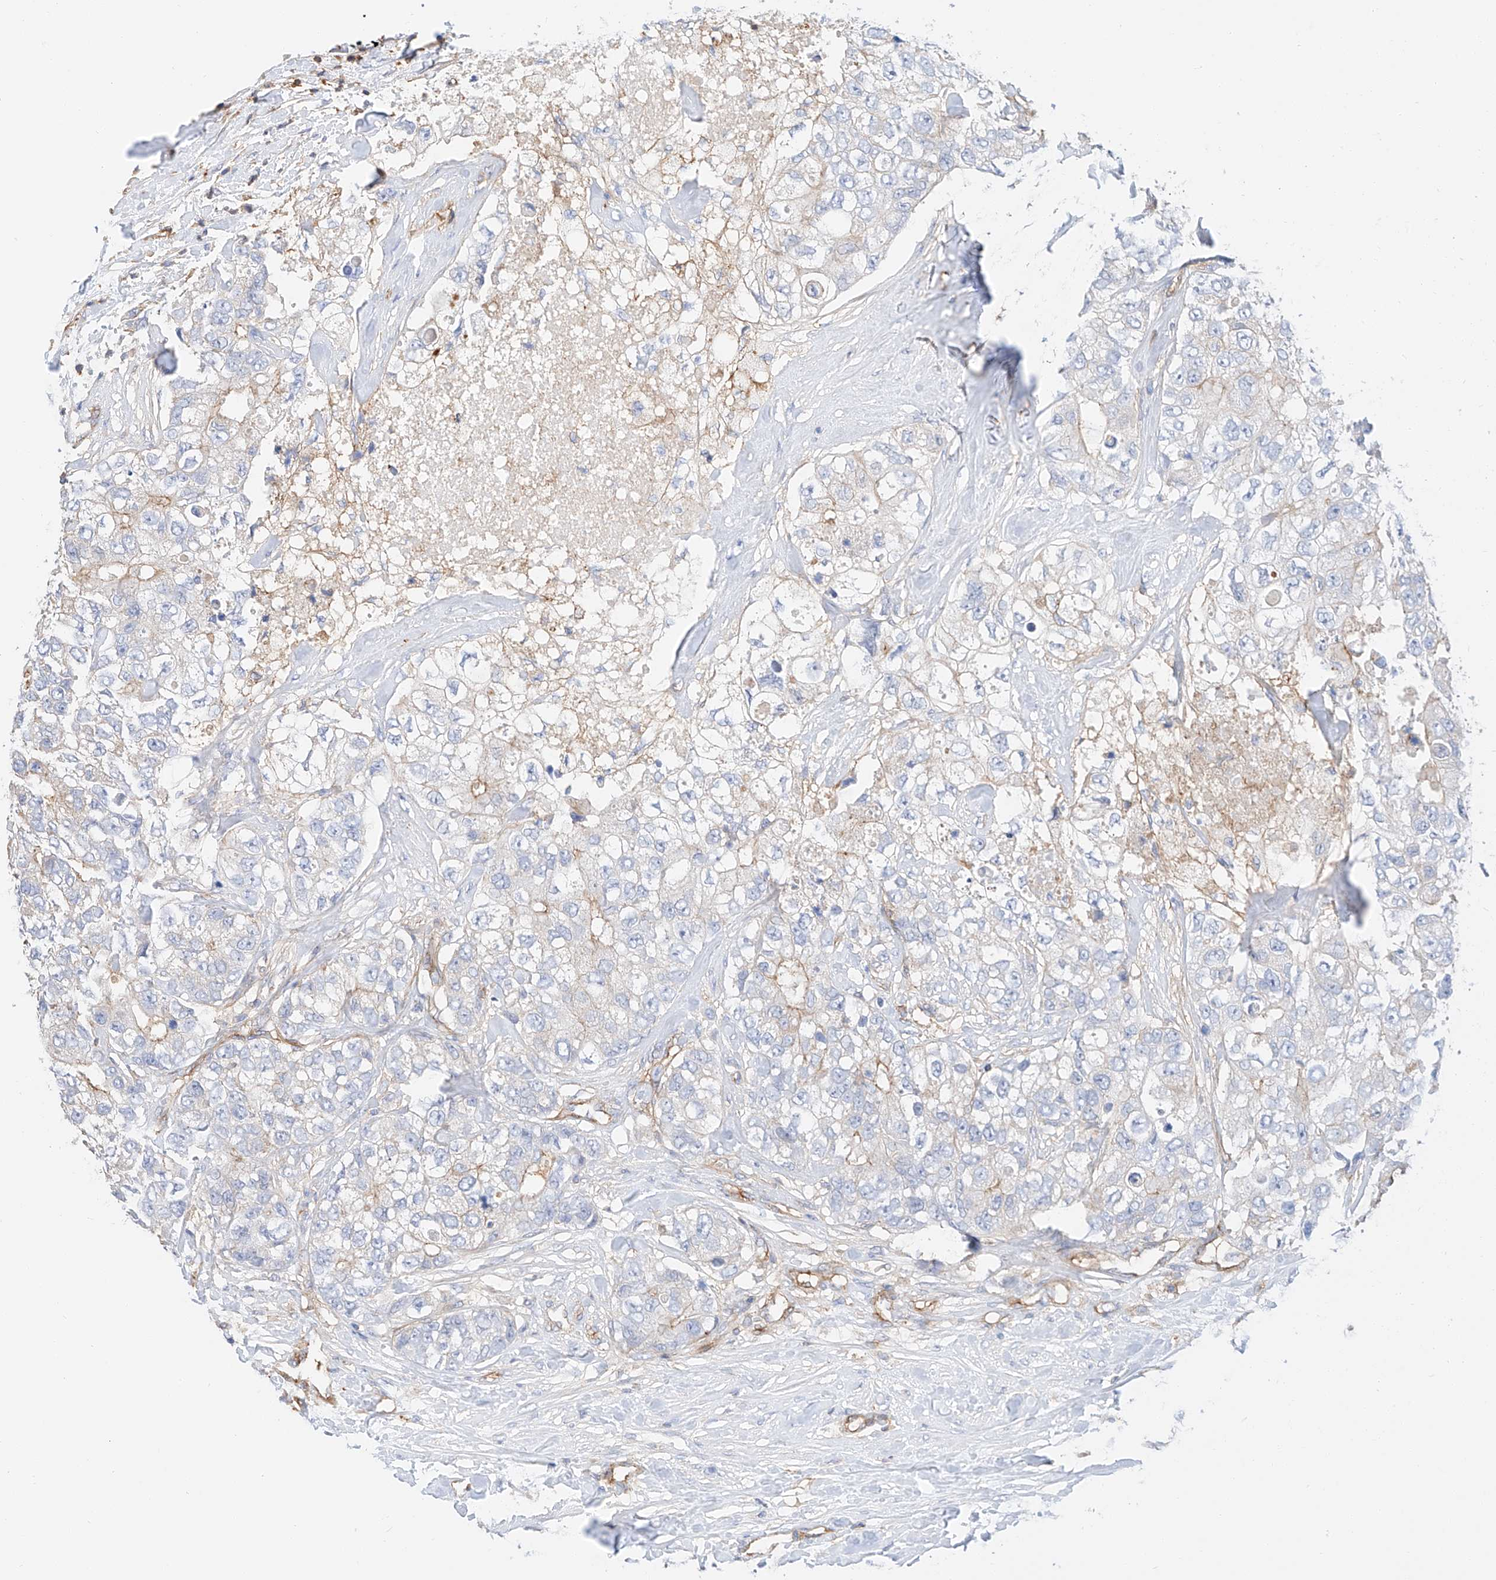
{"staining": {"intensity": "weak", "quantity": "<25%", "location": "cytoplasmic/membranous"}, "tissue": "breast cancer", "cell_type": "Tumor cells", "image_type": "cancer", "snomed": [{"axis": "morphology", "description": "Duct carcinoma"}, {"axis": "topography", "description": "Breast"}], "caption": "Immunohistochemical staining of human breast intraductal carcinoma exhibits no significant staining in tumor cells. Nuclei are stained in blue.", "gene": "HAUS4", "patient": {"sex": "female", "age": 62}}